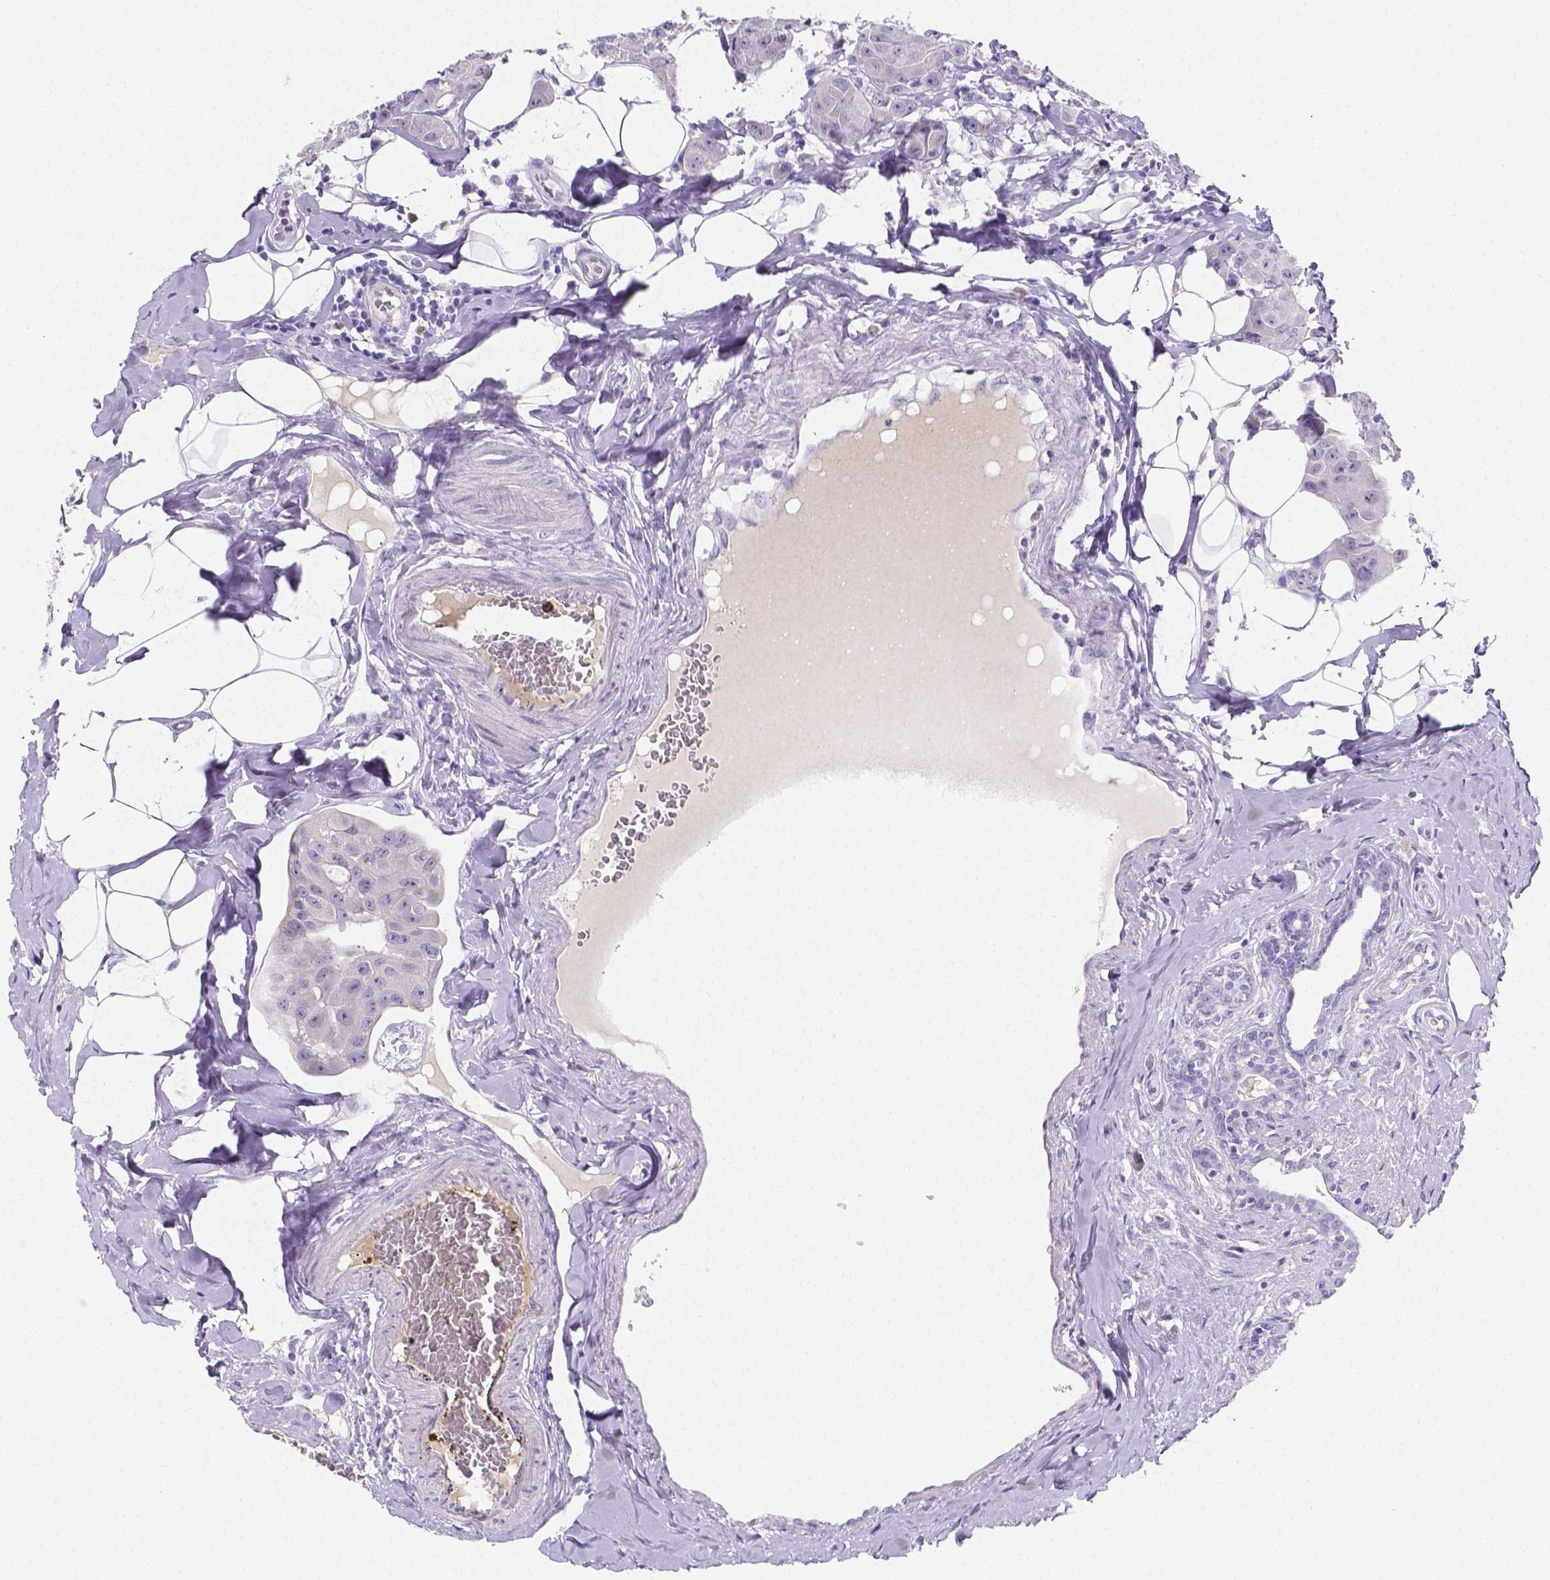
{"staining": {"intensity": "negative", "quantity": "none", "location": "none"}, "tissue": "breast cancer", "cell_type": "Tumor cells", "image_type": "cancer", "snomed": [{"axis": "morphology", "description": "Normal tissue, NOS"}, {"axis": "morphology", "description": "Duct carcinoma"}, {"axis": "topography", "description": "Breast"}], "caption": "Human breast cancer (intraductal carcinoma) stained for a protein using immunohistochemistry (IHC) demonstrates no positivity in tumor cells.", "gene": "PLXNA4", "patient": {"sex": "female", "age": 43}}